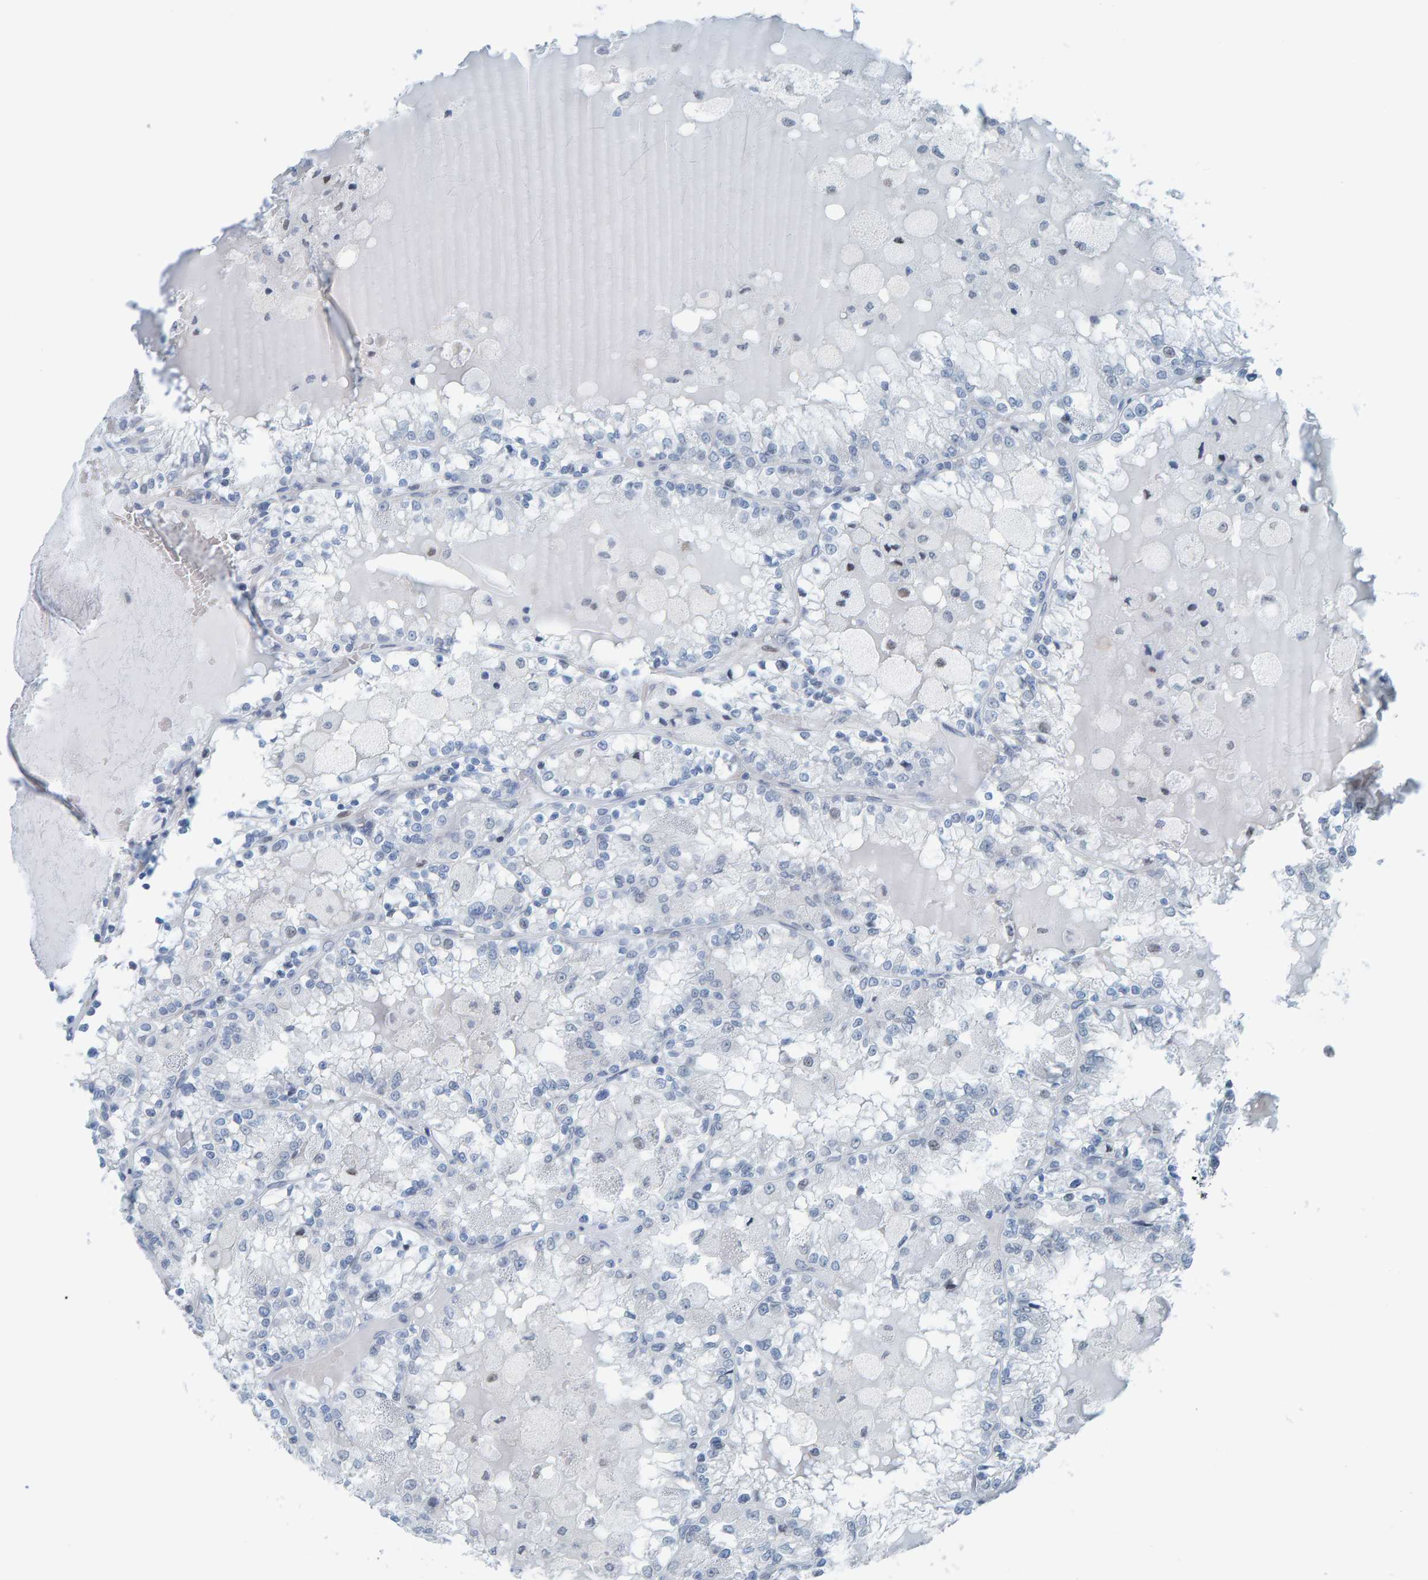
{"staining": {"intensity": "negative", "quantity": "none", "location": "none"}, "tissue": "renal cancer", "cell_type": "Tumor cells", "image_type": "cancer", "snomed": [{"axis": "morphology", "description": "Adenocarcinoma, NOS"}, {"axis": "topography", "description": "Kidney"}], "caption": "Tumor cells are negative for brown protein staining in renal adenocarcinoma.", "gene": "CNP", "patient": {"sex": "female", "age": 56}}